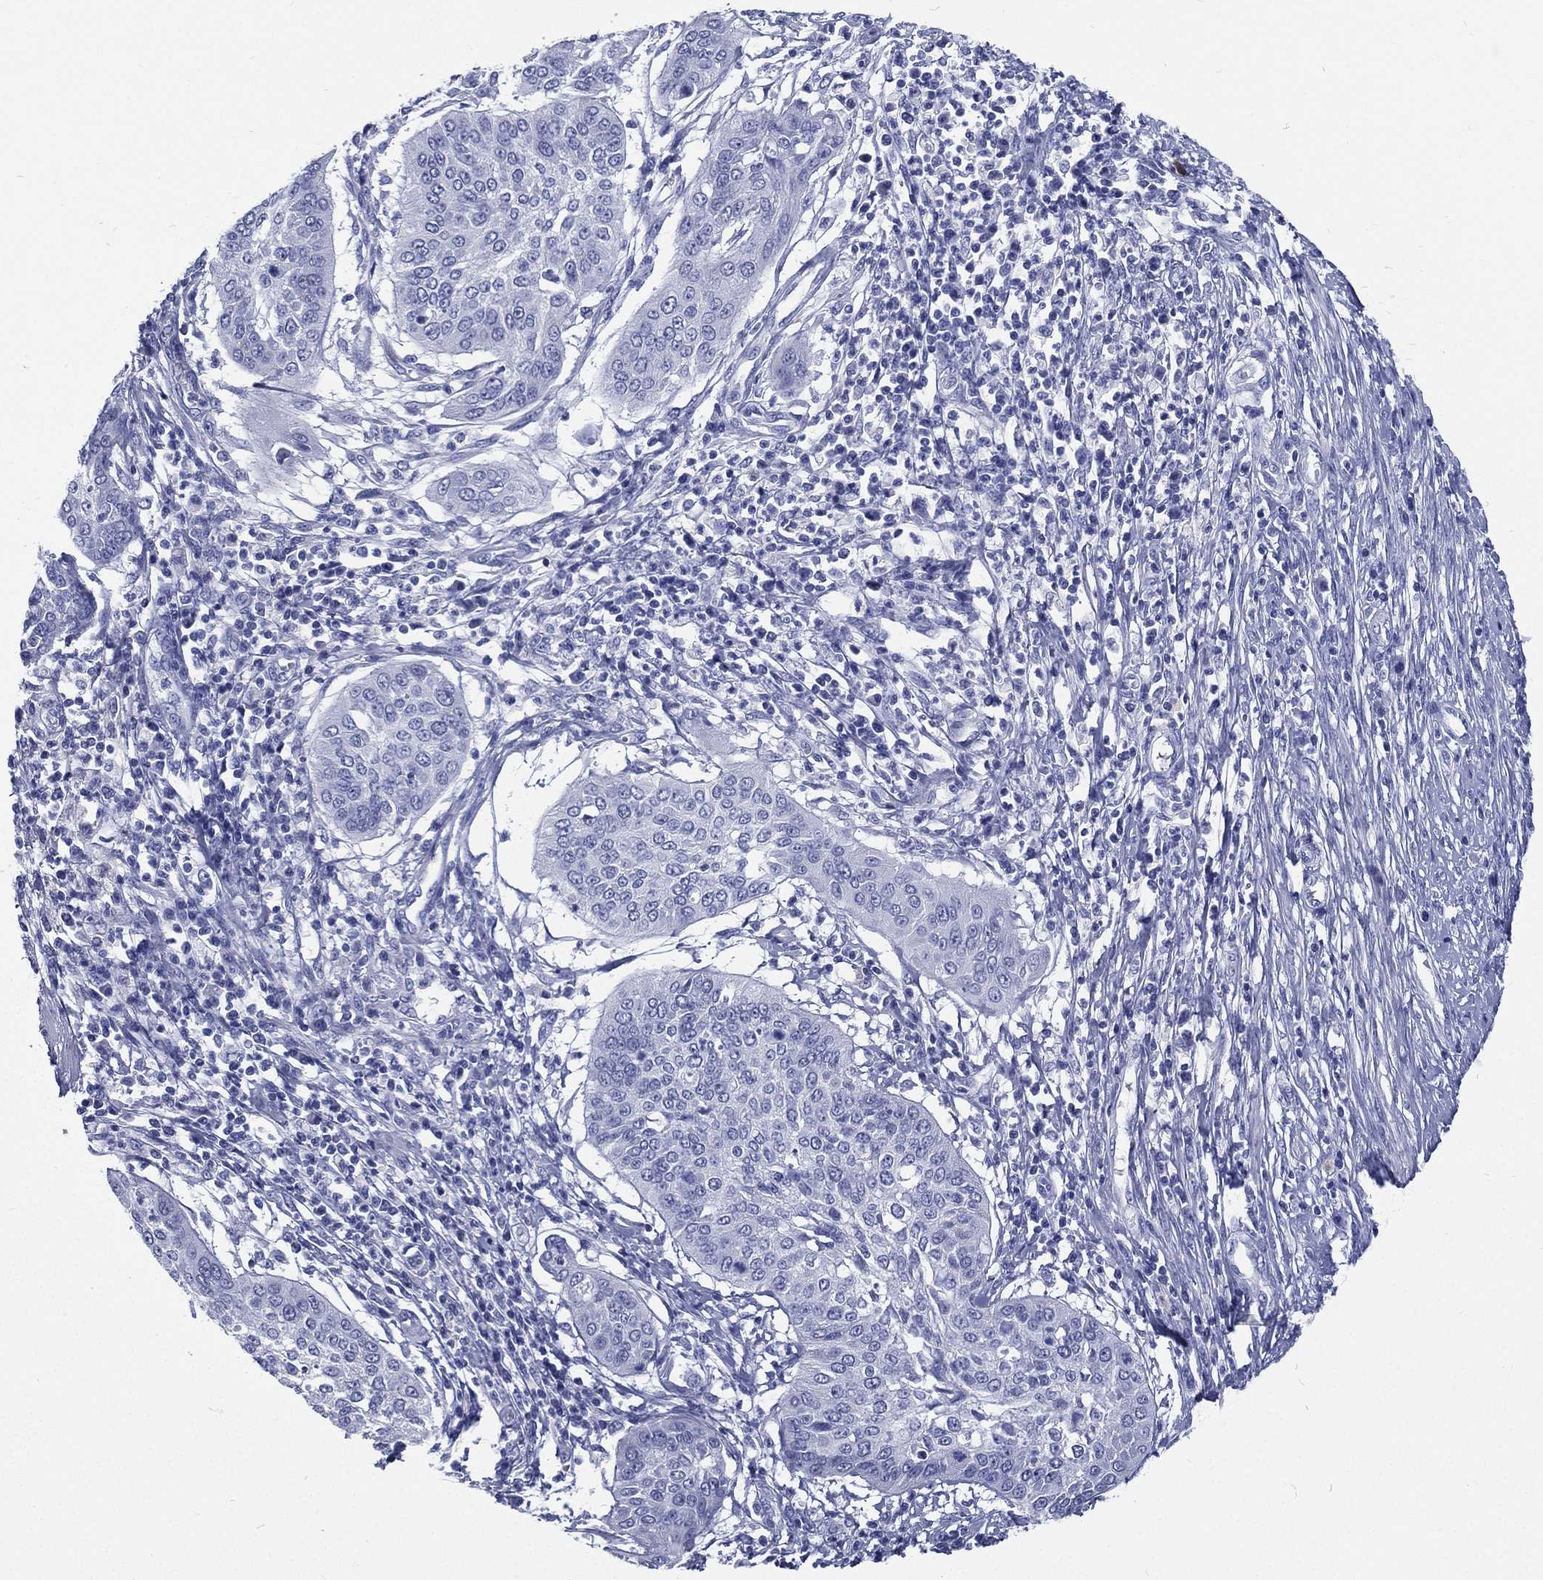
{"staining": {"intensity": "negative", "quantity": "none", "location": "none"}, "tissue": "cervical cancer", "cell_type": "Tumor cells", "image_type": "cancer", "snomed": [{"axis": "morphology", "description": "Normal tissue, NOS"}, {"axis": "morphology", "description": "Squamous cell carcinoma, NOS"}, {"axis": "topography", "description": "Cervix"}], "caption": "Photomicrograph shows no significant protein positivity in tumor cells of cervical squamous cell carcinoma.", "gene": "RSPH4A", "patient": {"sex": "female", "age": 39}}